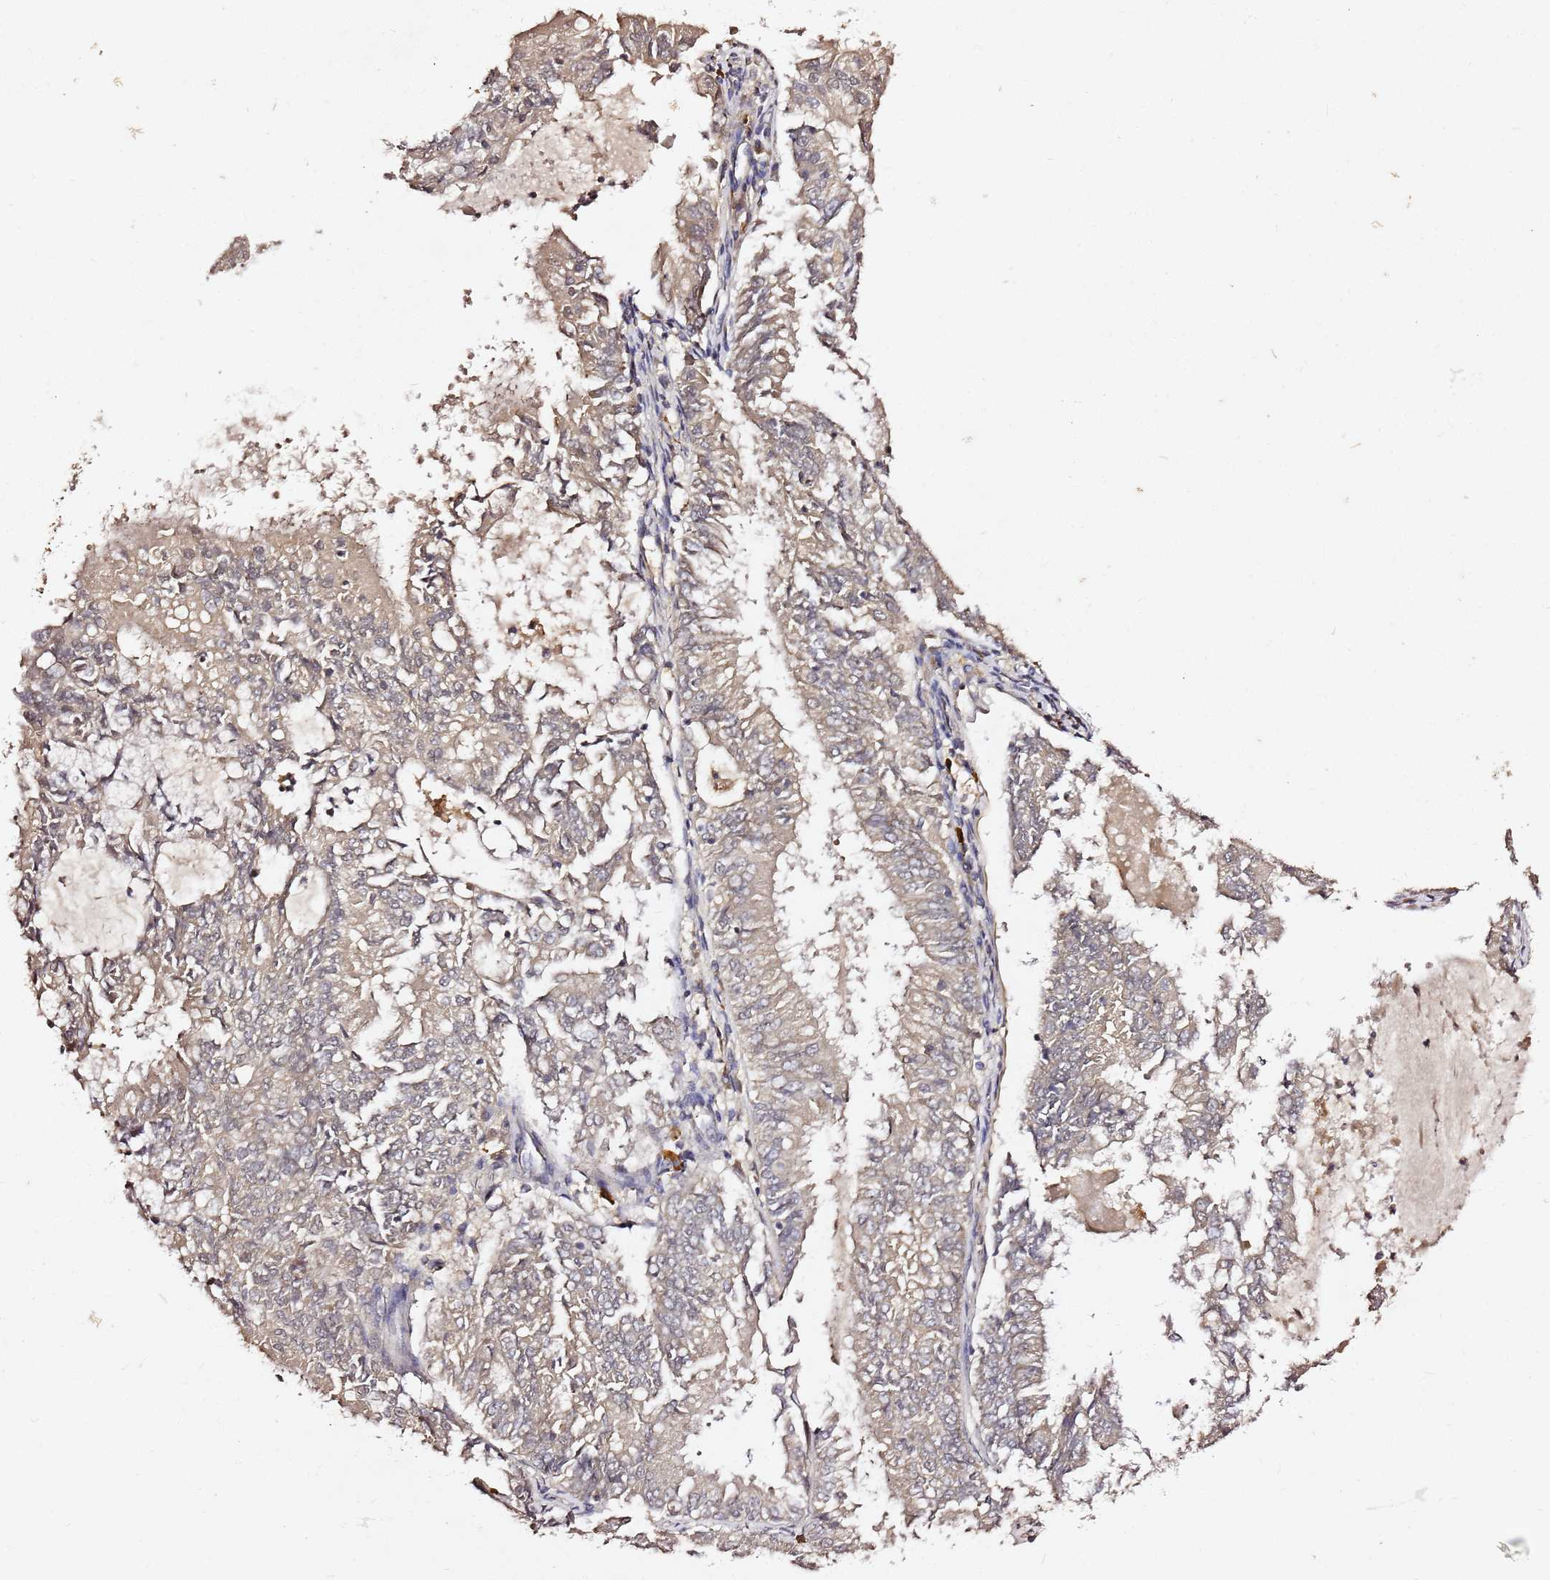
{"staining": {"intensity": "weak", "quantity": "25%-75%", "location": "cytoplasmic/membranous"}, "tissue": "endometrial cancer", "cell_type": "Tumor cells", "image_type": "cancer", "snomed": [{"axis": "morphology", "description": "Adenocarcinoma, NOS"}, {"axis": "topography", "description": "Endometrium"}], "caption": "IHC histopathology image of human endometrial cancer stained for a protein (brown), which exhibits low levels of weak cytoplasmic/membranous positivity in about 25%-75% of tumor cells.", "gene": "C6orf136", "patient": {"sex": "female", "age": 57}}